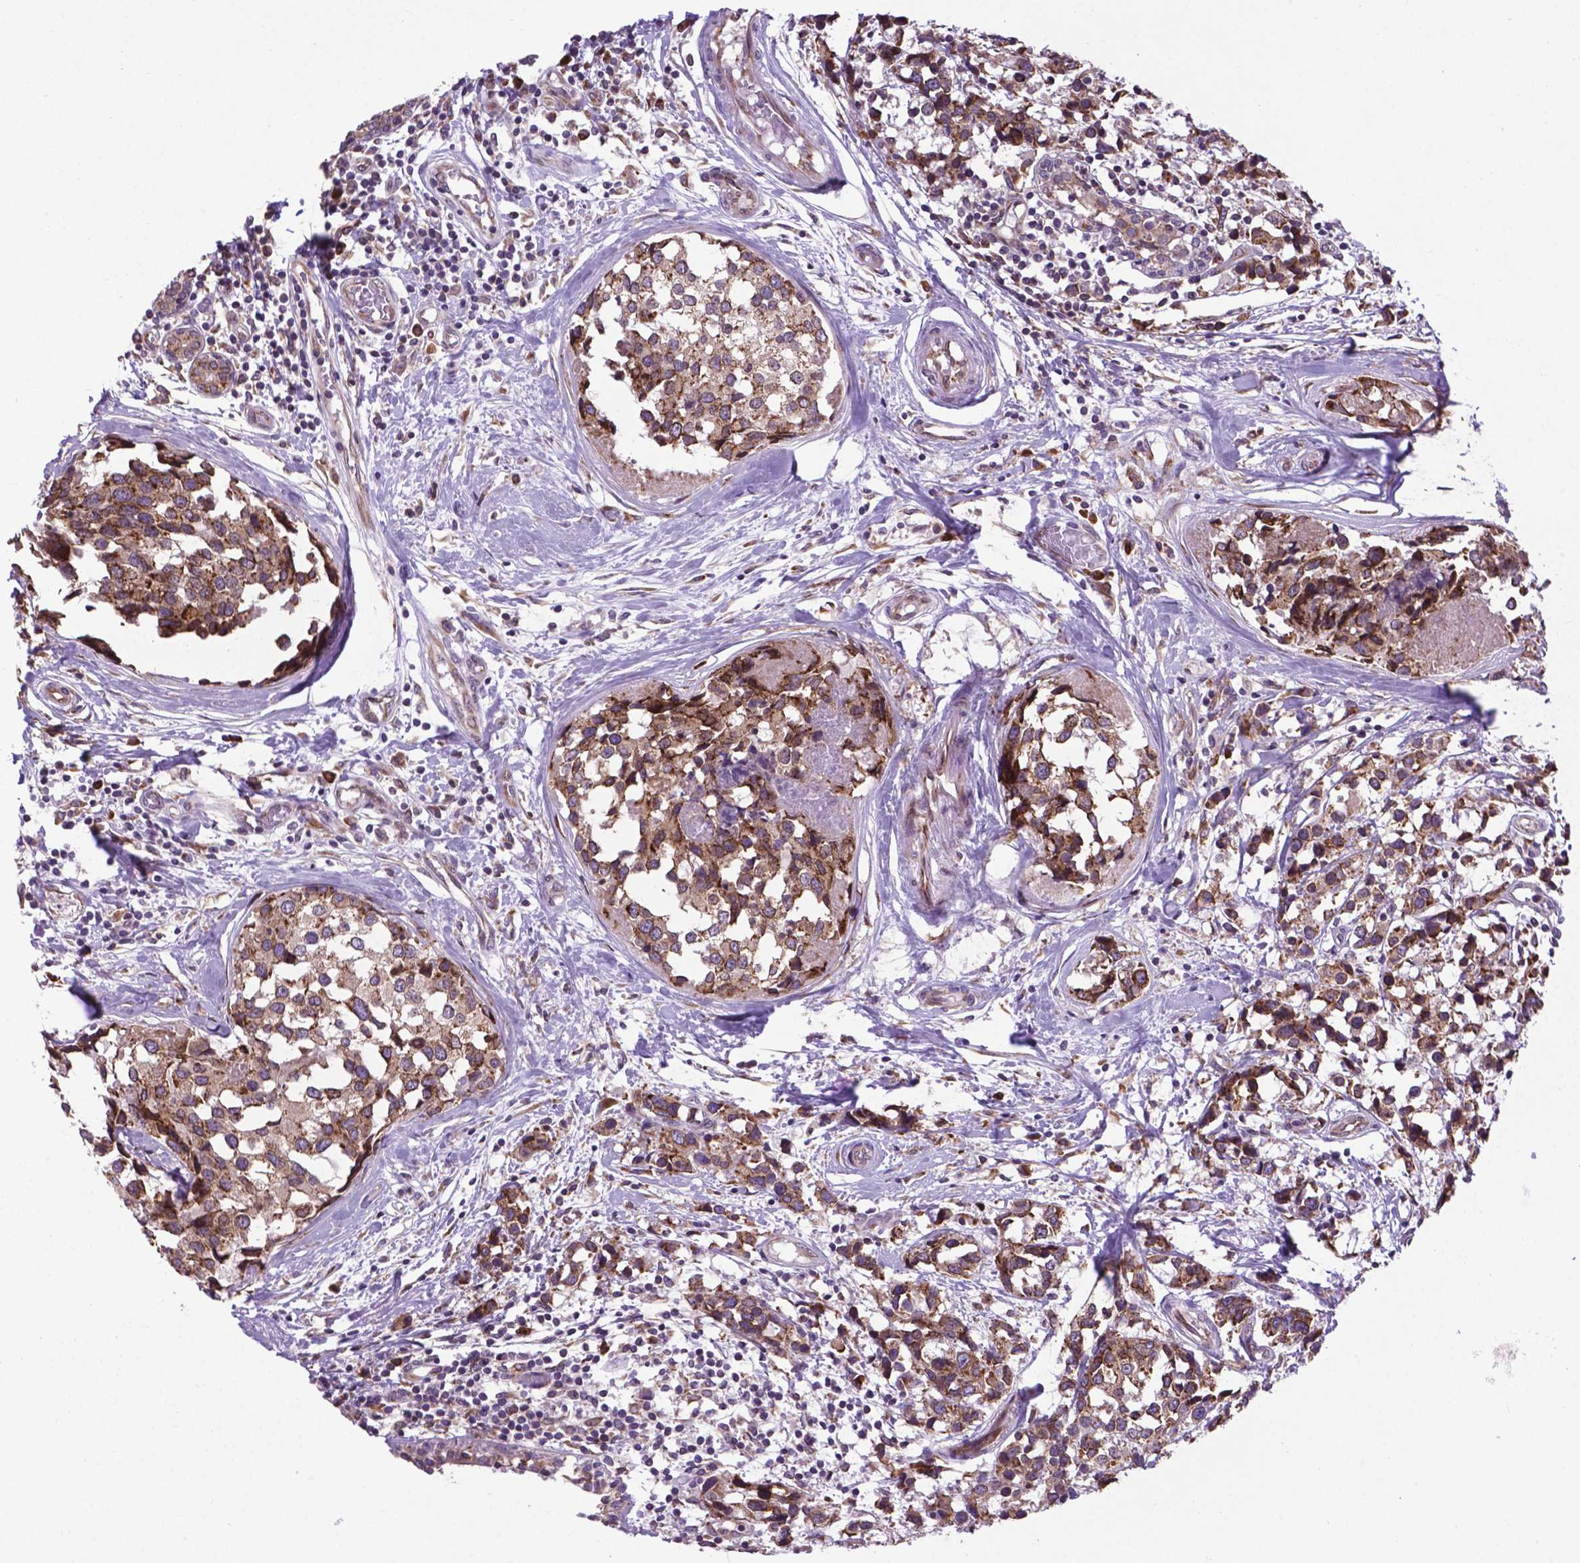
{"staining": {"intensity": "moderate", "quantity": ">75%", "location": "cytoplasmic/membranous"}, "tissue": "breast cancer", "cell_type": "Tumor cells", "image_type": "cancer", "snomed": [{"axis": "morphology", "description": "Lobular carcinoma"}, {"axis": "topography", "description": "Breast"}], "caption": "A micrograph showing moderate cytoplasmic/membranous expression in about >75% of tumor cells in breast cancer, as visualized by brown immunohistochemical staining.", "gene": "WDR83OS", "patient": {"sex": "female", "age": 59}}